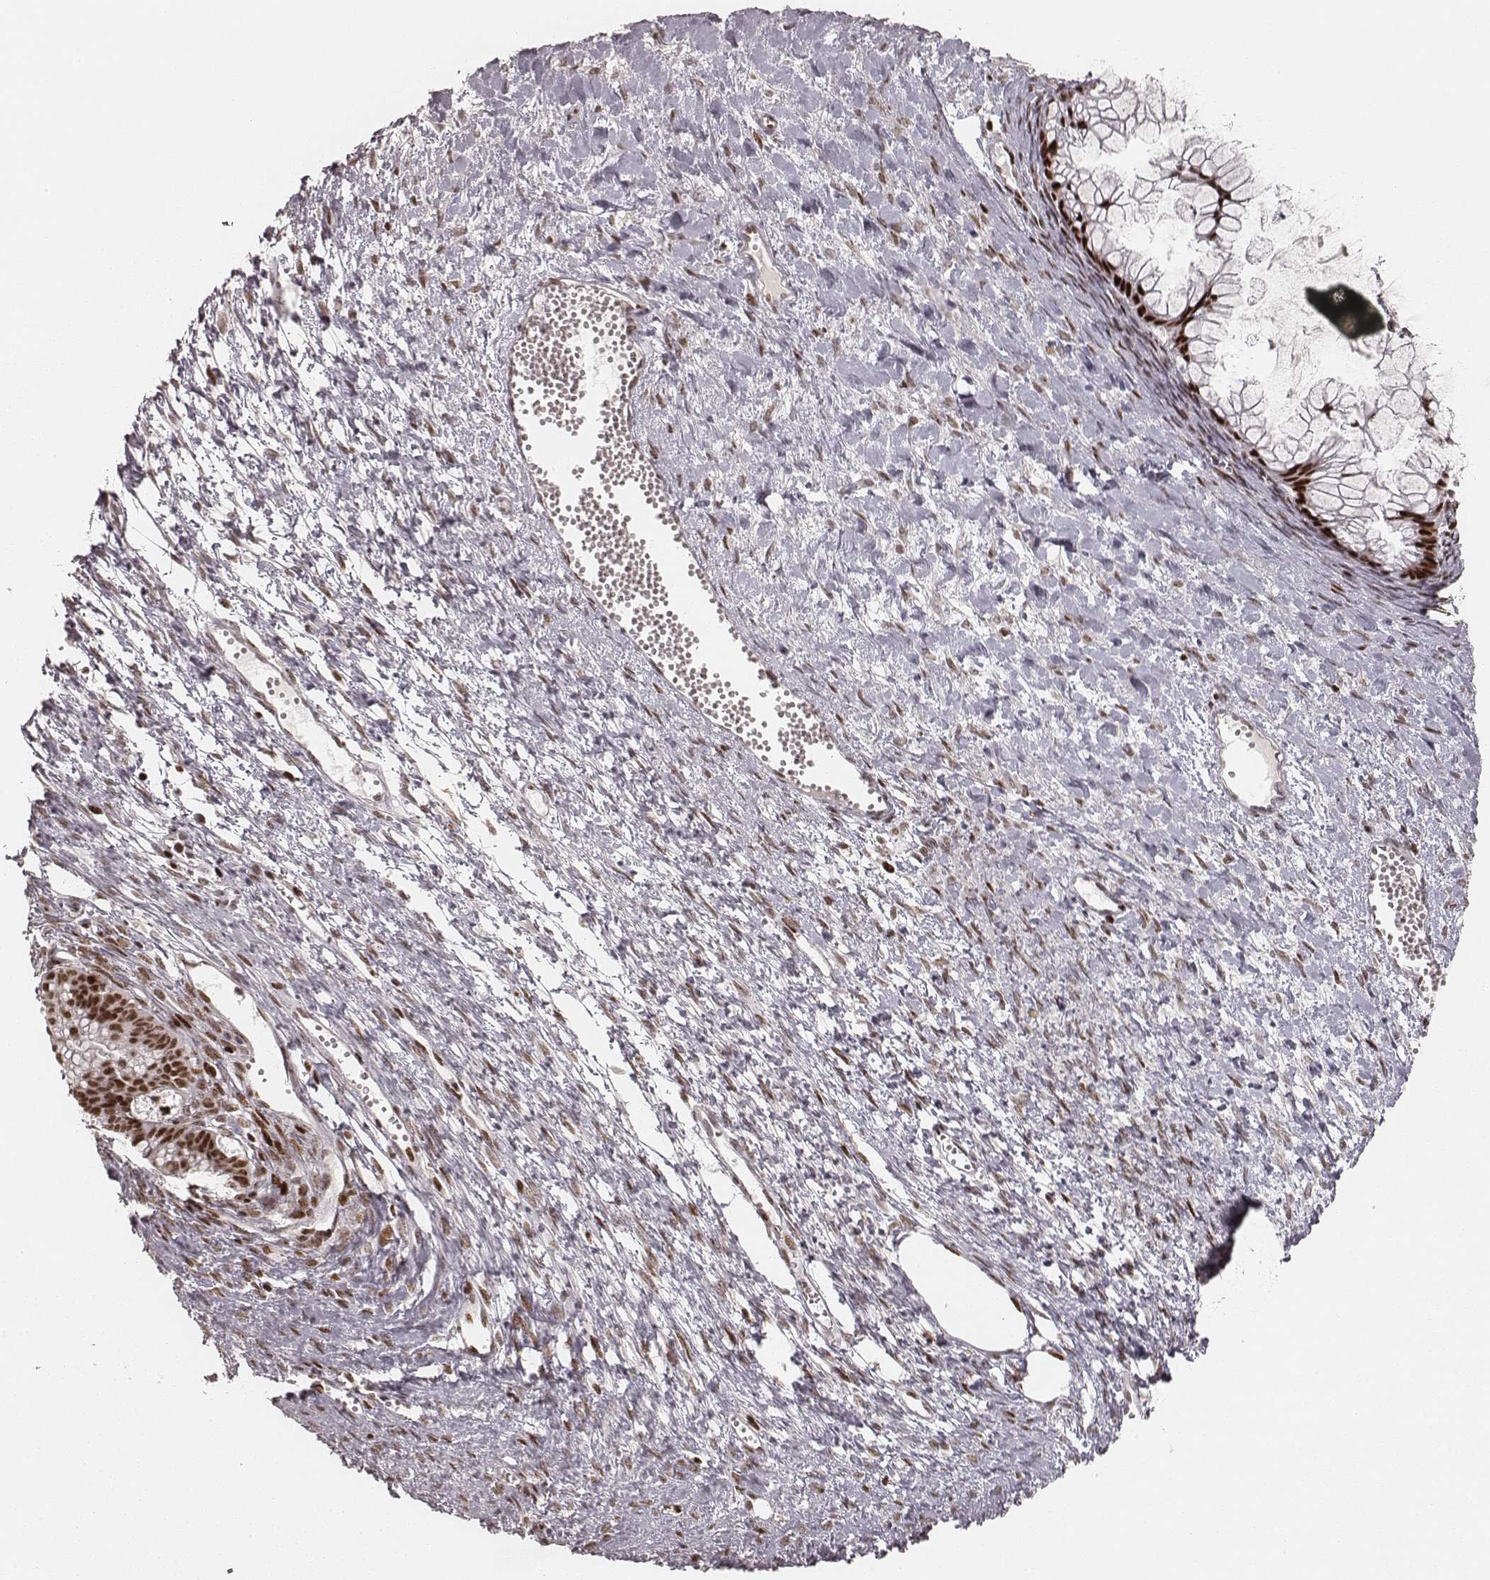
{"staining": {"intensity": "strong", "quantity": ">75%", "location": "nuclear"}, "tissue": "ovarian cancer", "cell_type": "Tumor cells", "image_type": "cancer", "snomed": [{"axis": "morphology", "description": "Cystadenocarcinoma, mucinous, NOS"}, {"axis": "topography", "description": "Ovary"}], "caption": "Immunohistochemical staining of human ovarian cancer shows high levels of strong nuclear expression in about >75% of tumor cells.", "gene": "HNRNPC", "patient": {"sex": "female", "age": 41}}